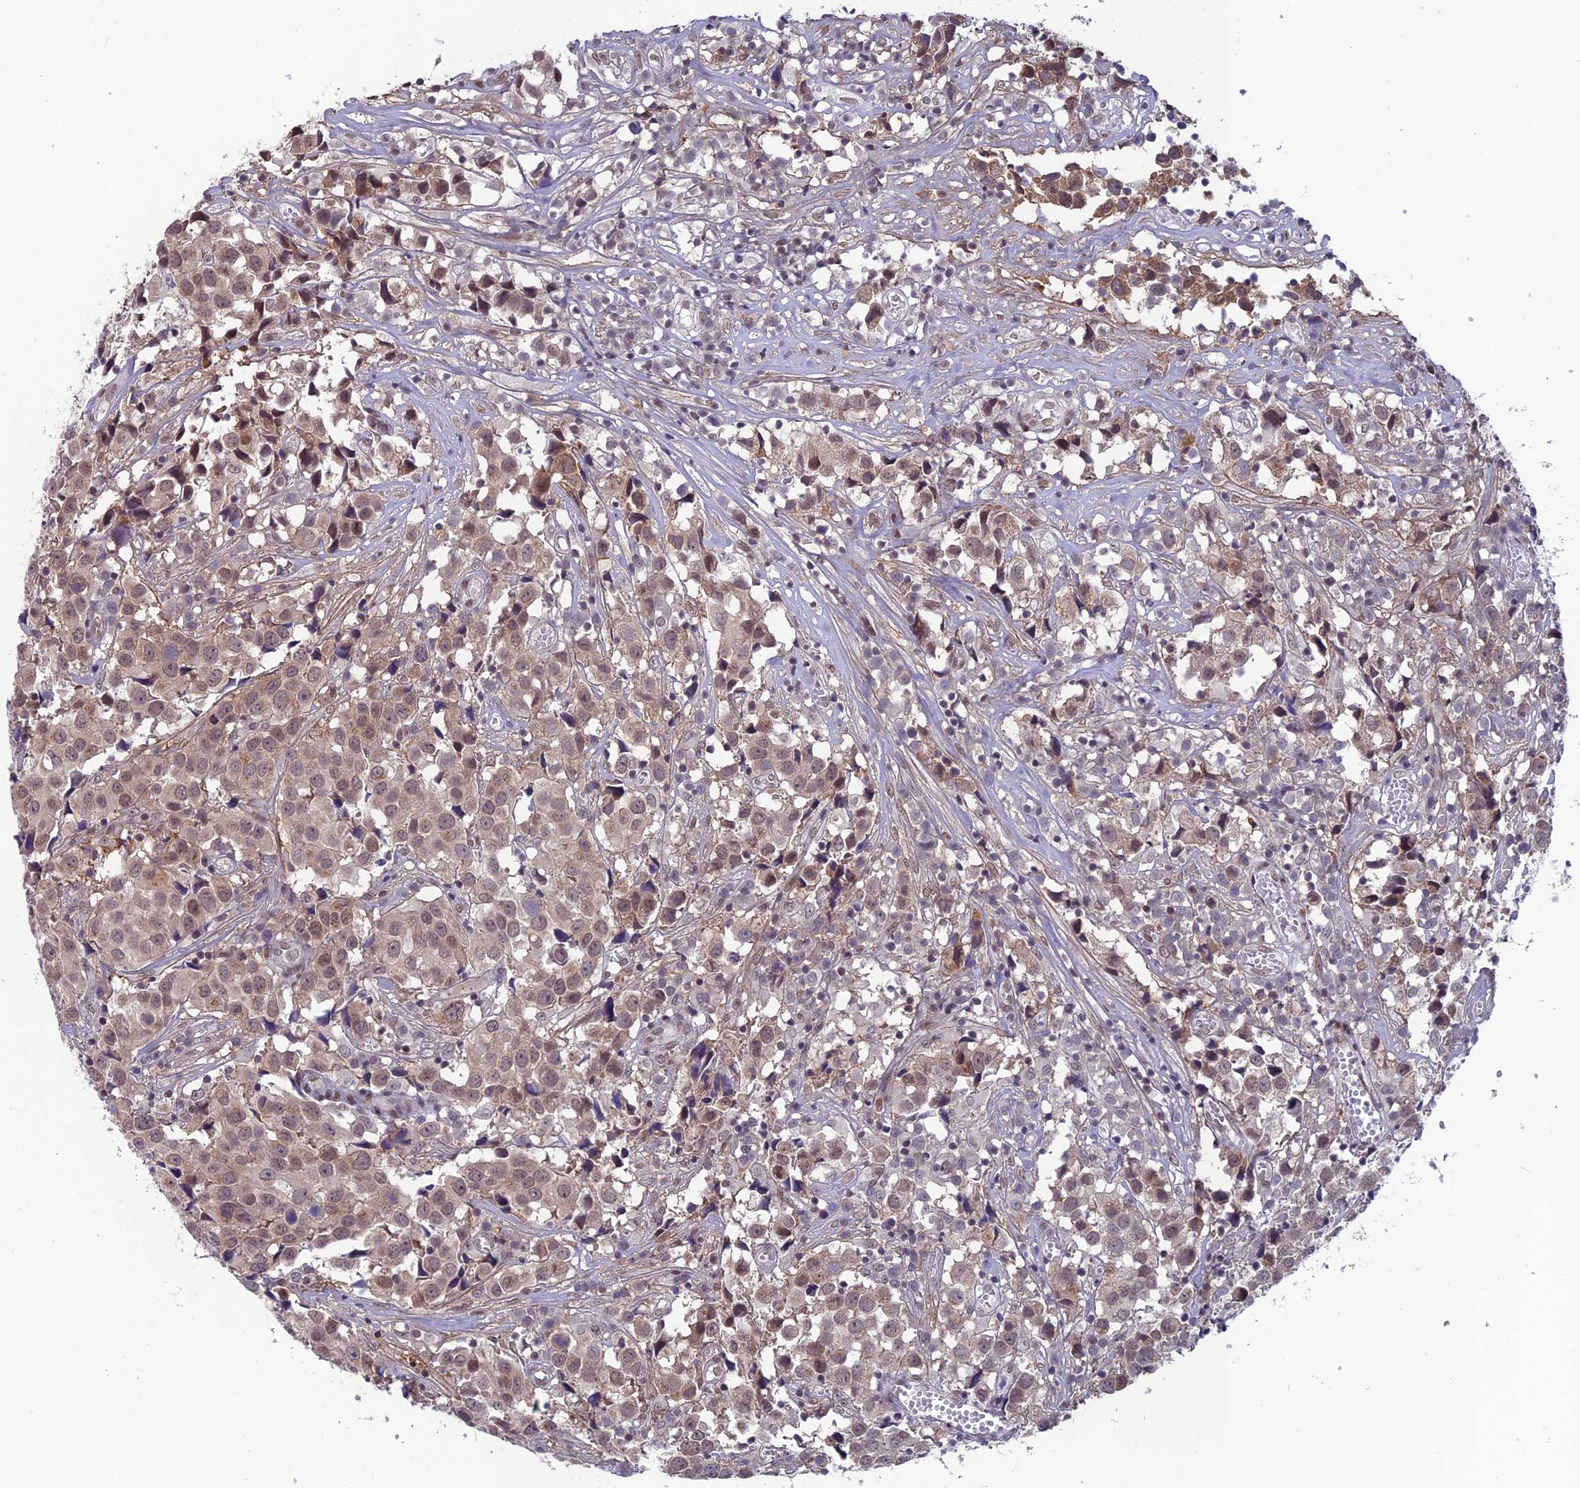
{"staining": {"intensity": "weak", "quantity": "25%-75%", "location": "cytoplasmic/membranous"}, "tissue": "urothelial cancer", "cell_type": "Tumor cells", "image_type": "cancer", "snomed": [{"axis": "morphology", "description": "Urothelial carcinoma, High grade"}, {"axis": "topography", "description": "Urinary bladder"}], "caption": "IHC image of urothelial cancer stained for a protein (brown), which exhibits low levels of weak cytoplasmic/membranous staining in approximately 25%-75% of tumor cells.", "gene": "FKBPL", "patient": {"sex": "female", "age": 75}}